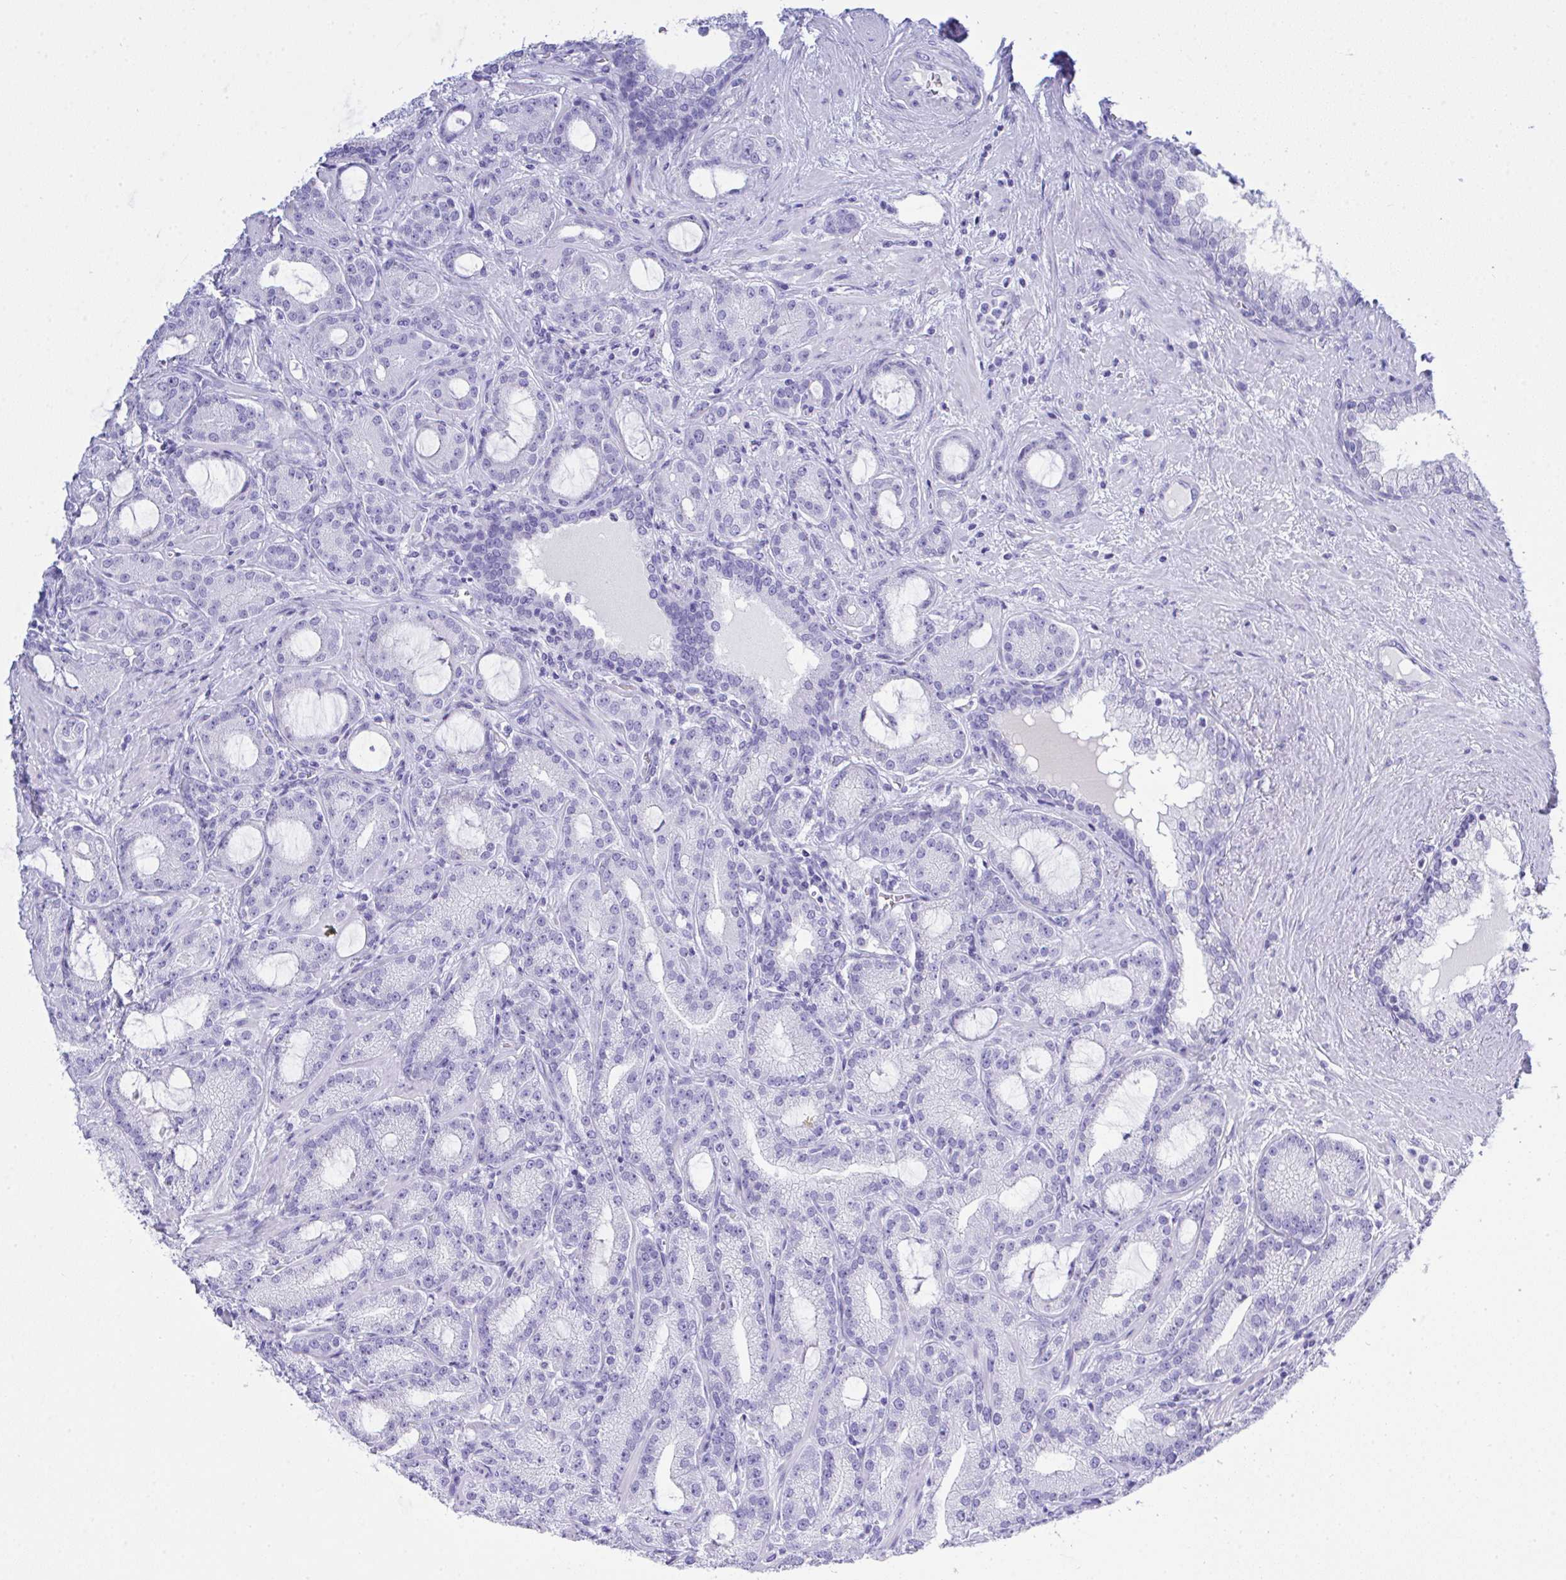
{"staining": {"intensity": "negative", "quantity": "none", "location": "none"}, "tissue": "prostate cancer", "cell_type": "Tumor cells", "image_type": "cancer", "snomed": [{"axis": "morphology", "description": "Adenocarcinoma, High grade"}, {"axis": "topography", "description": "Prostate"}], "caption": "There is no significant staining in tumor cells of high-grade adenocarcinoma (prostate). (Stains: DAB IHC with hematoxylin counter stain, Microscopy: brightfield microscopy at high magnification).", "gene": "AKR1D1", "patient": {"sex": "male", "age": 65}}